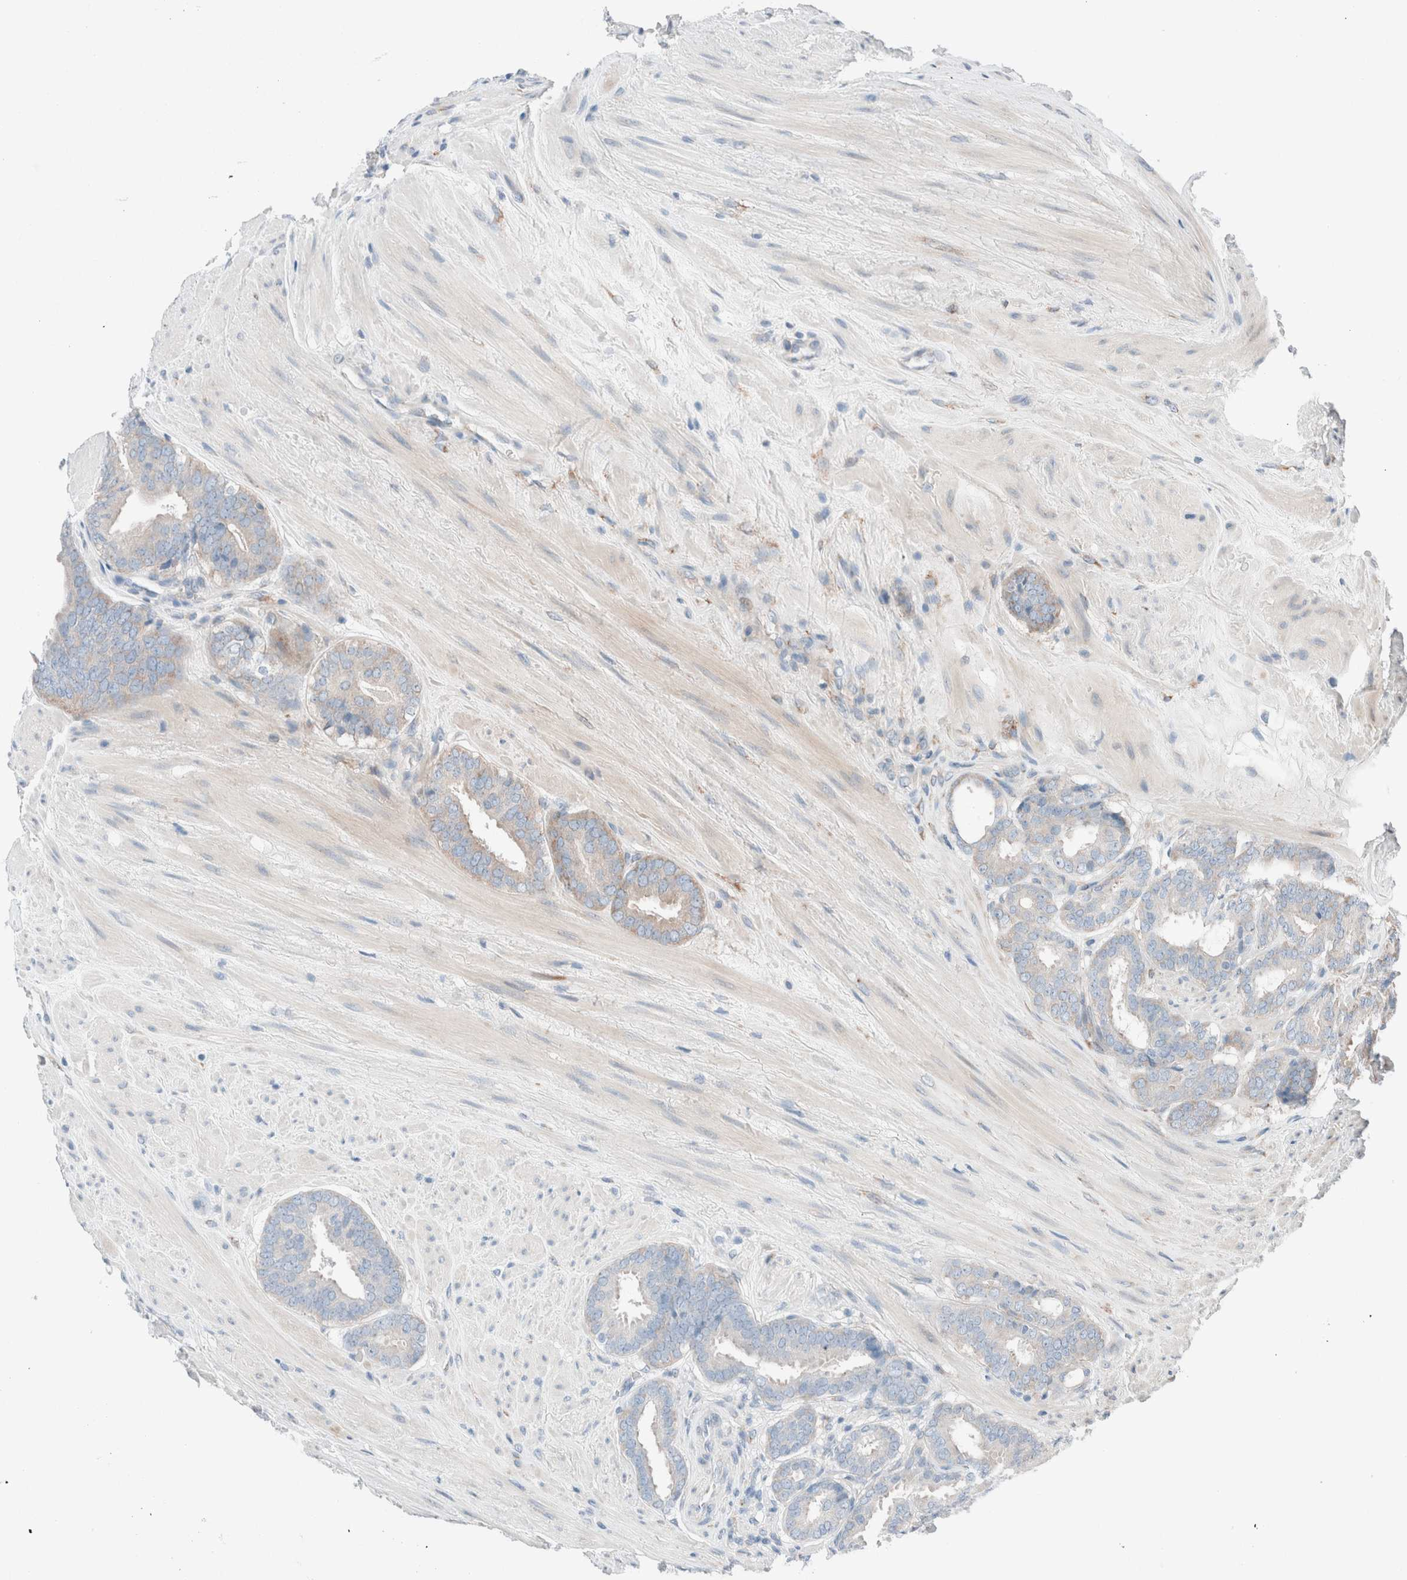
{"staining": {"intensity": "weak", "quantity": "<25%", "location": "cytoplasmic/membranous"}, "tissue": "prostate cancer", "cell_type": "Tumor cells", "image_type": "cancer", "snomed": [{"axis": "morphology", "description": "Adenocarcinoma, Low grade"}, {"axis": "topography", "description": "Prostate"}], "caption": "An image of human prostate cancer (low-grade adenocarcinoma) is negative for staining in tumor cells.", "gene": "CASC3", "patient": {"sex": "male", "age": 69}}